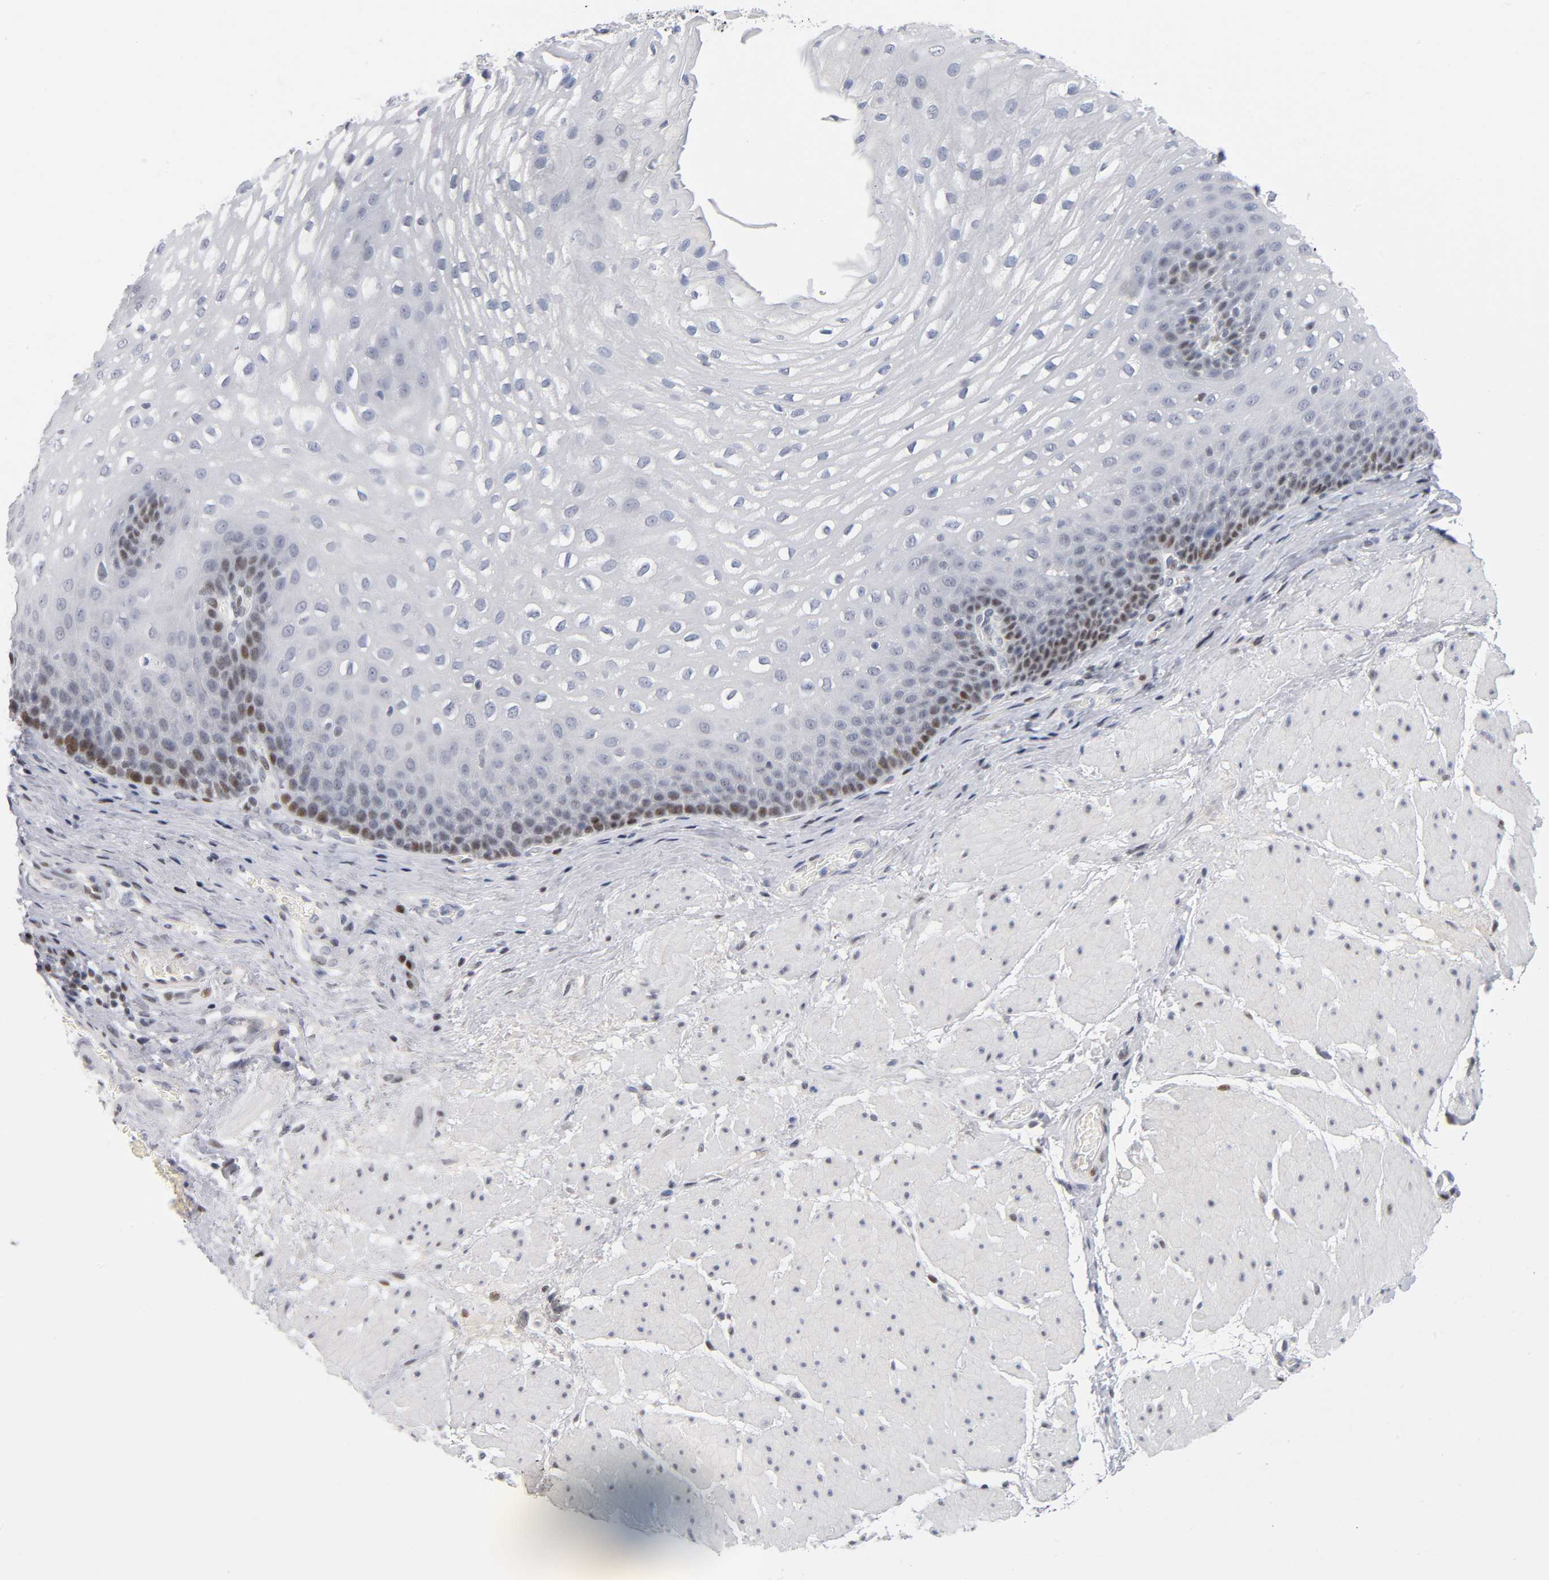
{"staining": {"intensity": "moderate", "quantity": "<25%", "location": "nuclear"}, "tissue": "esophagus", "cell_type": "Squamous epithelial cells", "image_type": "normal", "snomed": [{"axis": "morphology", "description": "Normal tissue, NOS"}, {"axis": "topography", "description": "Esophagus"}], "caption": "Esophagus was stained to show a protein in brown. There is low levels of moderate nuclear expression in approximately <25% of squamous epithelial cells.", "gene": "SP3", "patient": {"sex": "male", "age": 48}}